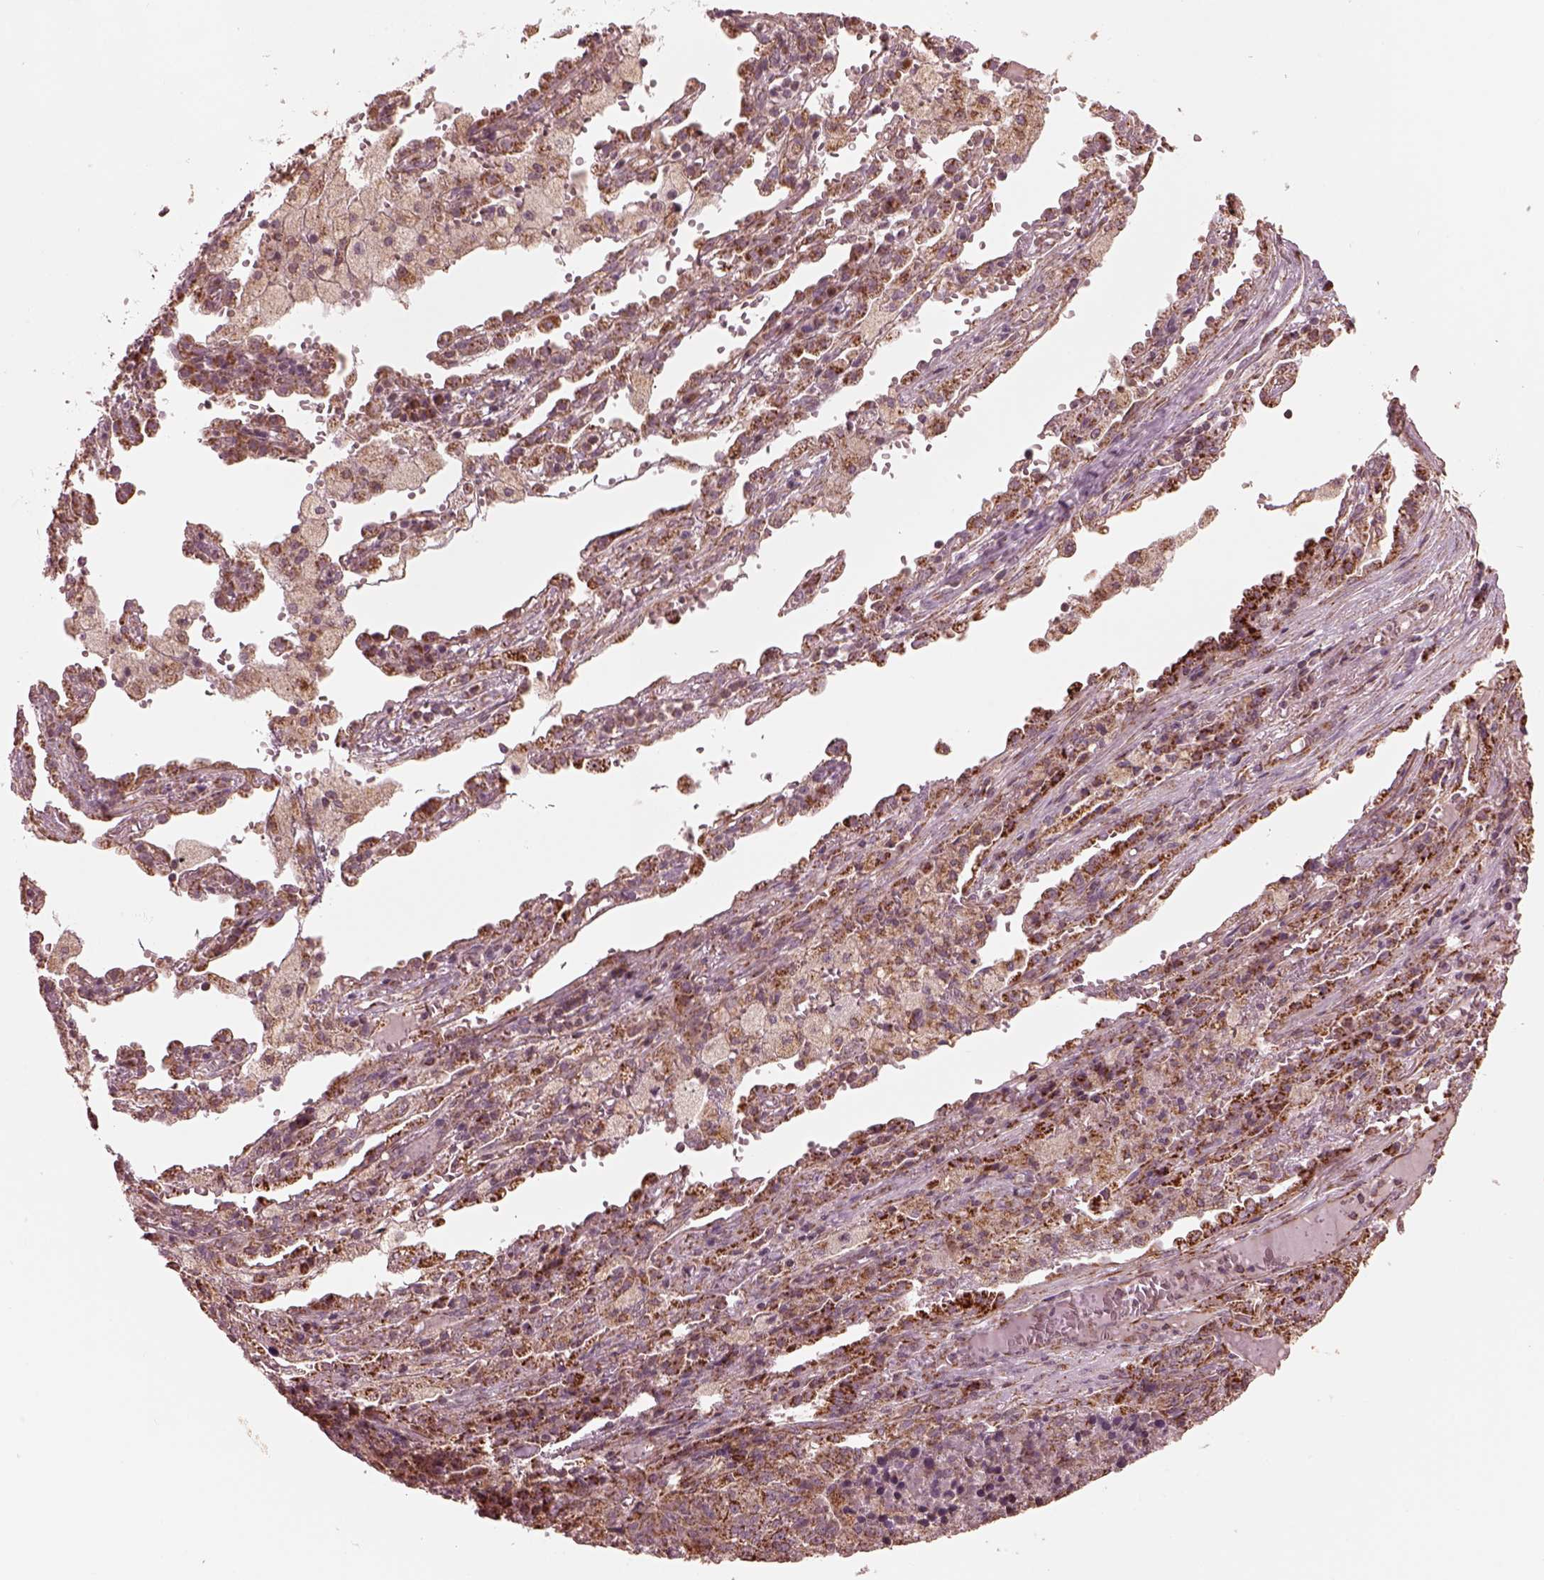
{"staining": {"intensity": "moderate", "quantity": "25%-75%", "location": "cytoplasmic/membranous"}, "tissue": "lung cancer", "cell_type": "Tumor cells", "image_type": "cancer", "snomed": [{"axis": "morphology", "description": "Adenocarcinoma, NOS"}, {"axis": "topography", "description": "Lung"}], "caption": "Human lung cancer (adenocarcinoma) stained with a brown dye shows moderate cytoplasmic/membranous positive positivity in about 25%-75% of tumor cells.", "gene": "NDUFB10", "patient": {"sex": "male", "age": 57}}